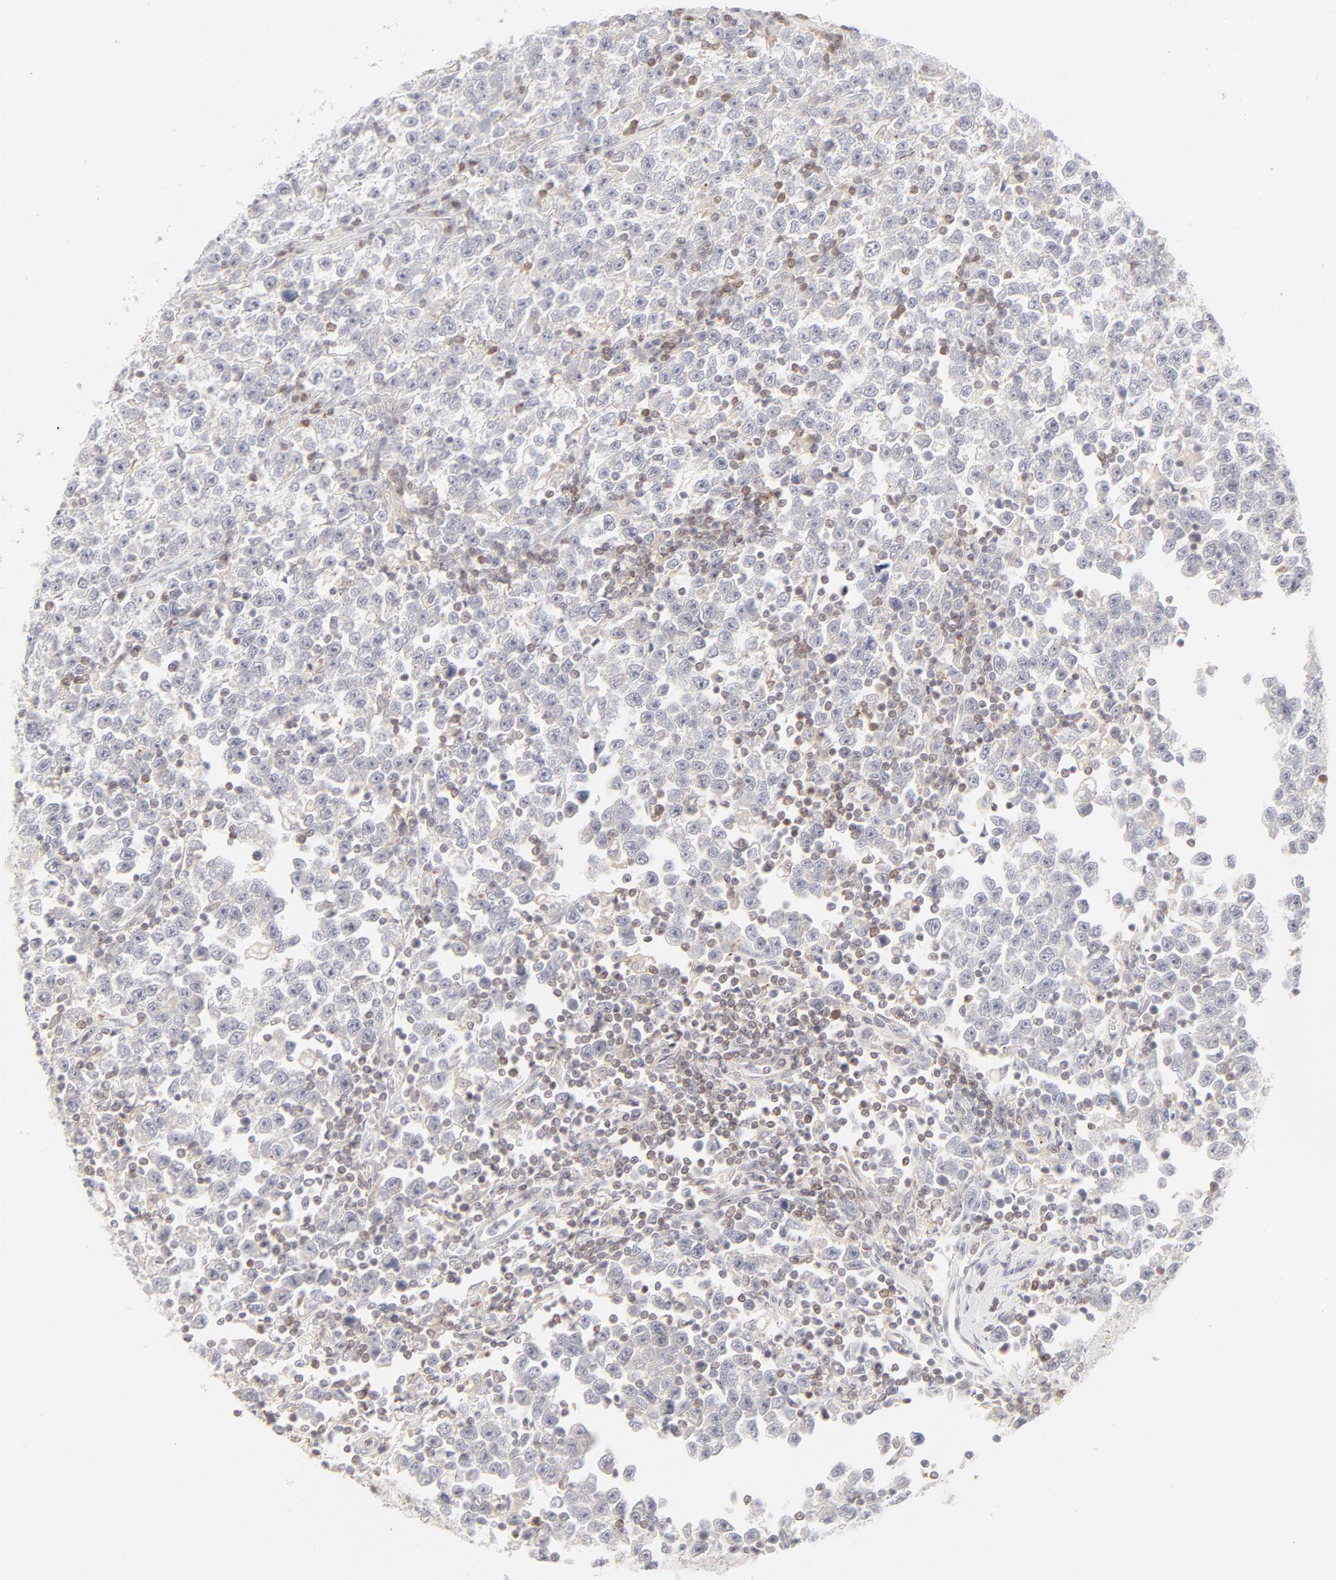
{"staining": {"intensity": "negative", "quantity": "none", "location": "none"}, "tissue": "testis cancer", "cell_type": "Tumor cells", "image_type": "cancer", "snomed": [{"axis": "morphology", "description": "Seminoma, NOS"}, {"axis": "topography", "description": "Testis"}], "caption": "IHC histopathology image of testis cancer (seminoma) stained for a protein (brown), which exhibits no positivity in tumor cells.", "gene": "PRKCB", "patient": {"sex": "male", "age": 43}}